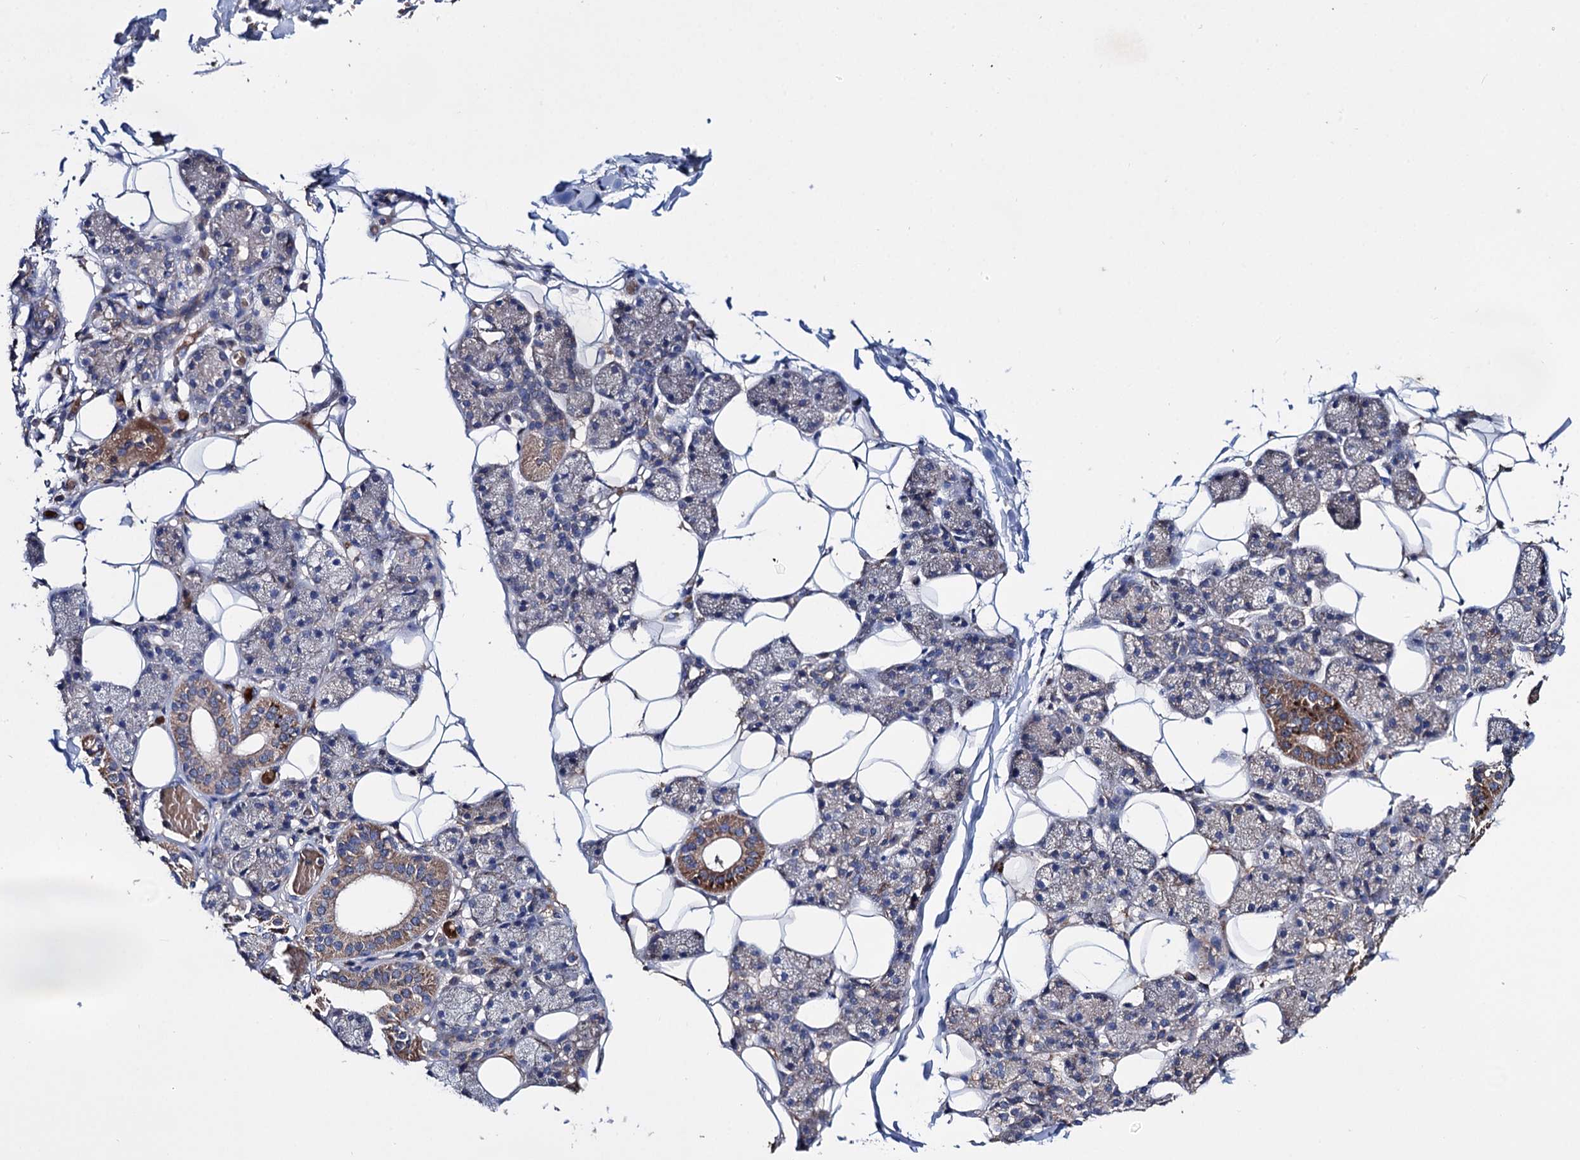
{"staining": {"intensity": "strong", "quantity": "<25%", "location": "cytoplasmic/membranous"}, "tissue": "salivary gland", "cell_type": "Glandular cells", "image_type": "normal", "snomed": [{"axis": "morphology", "description": "Normal tissue, NOS"}, {"axis": "topography", "description": "Salivary gland"}], "caption": "Immunohistochemistry (IHC) (DAB (3,3'-diaminobenzidine)) staining of unremarkable human salivary gland demonstrates strong cytoplasmic/membranous protein positivity in about <25% of glandular cells.", "gene": "CLPB", "patient": {"sex": "female", "age": 33}}